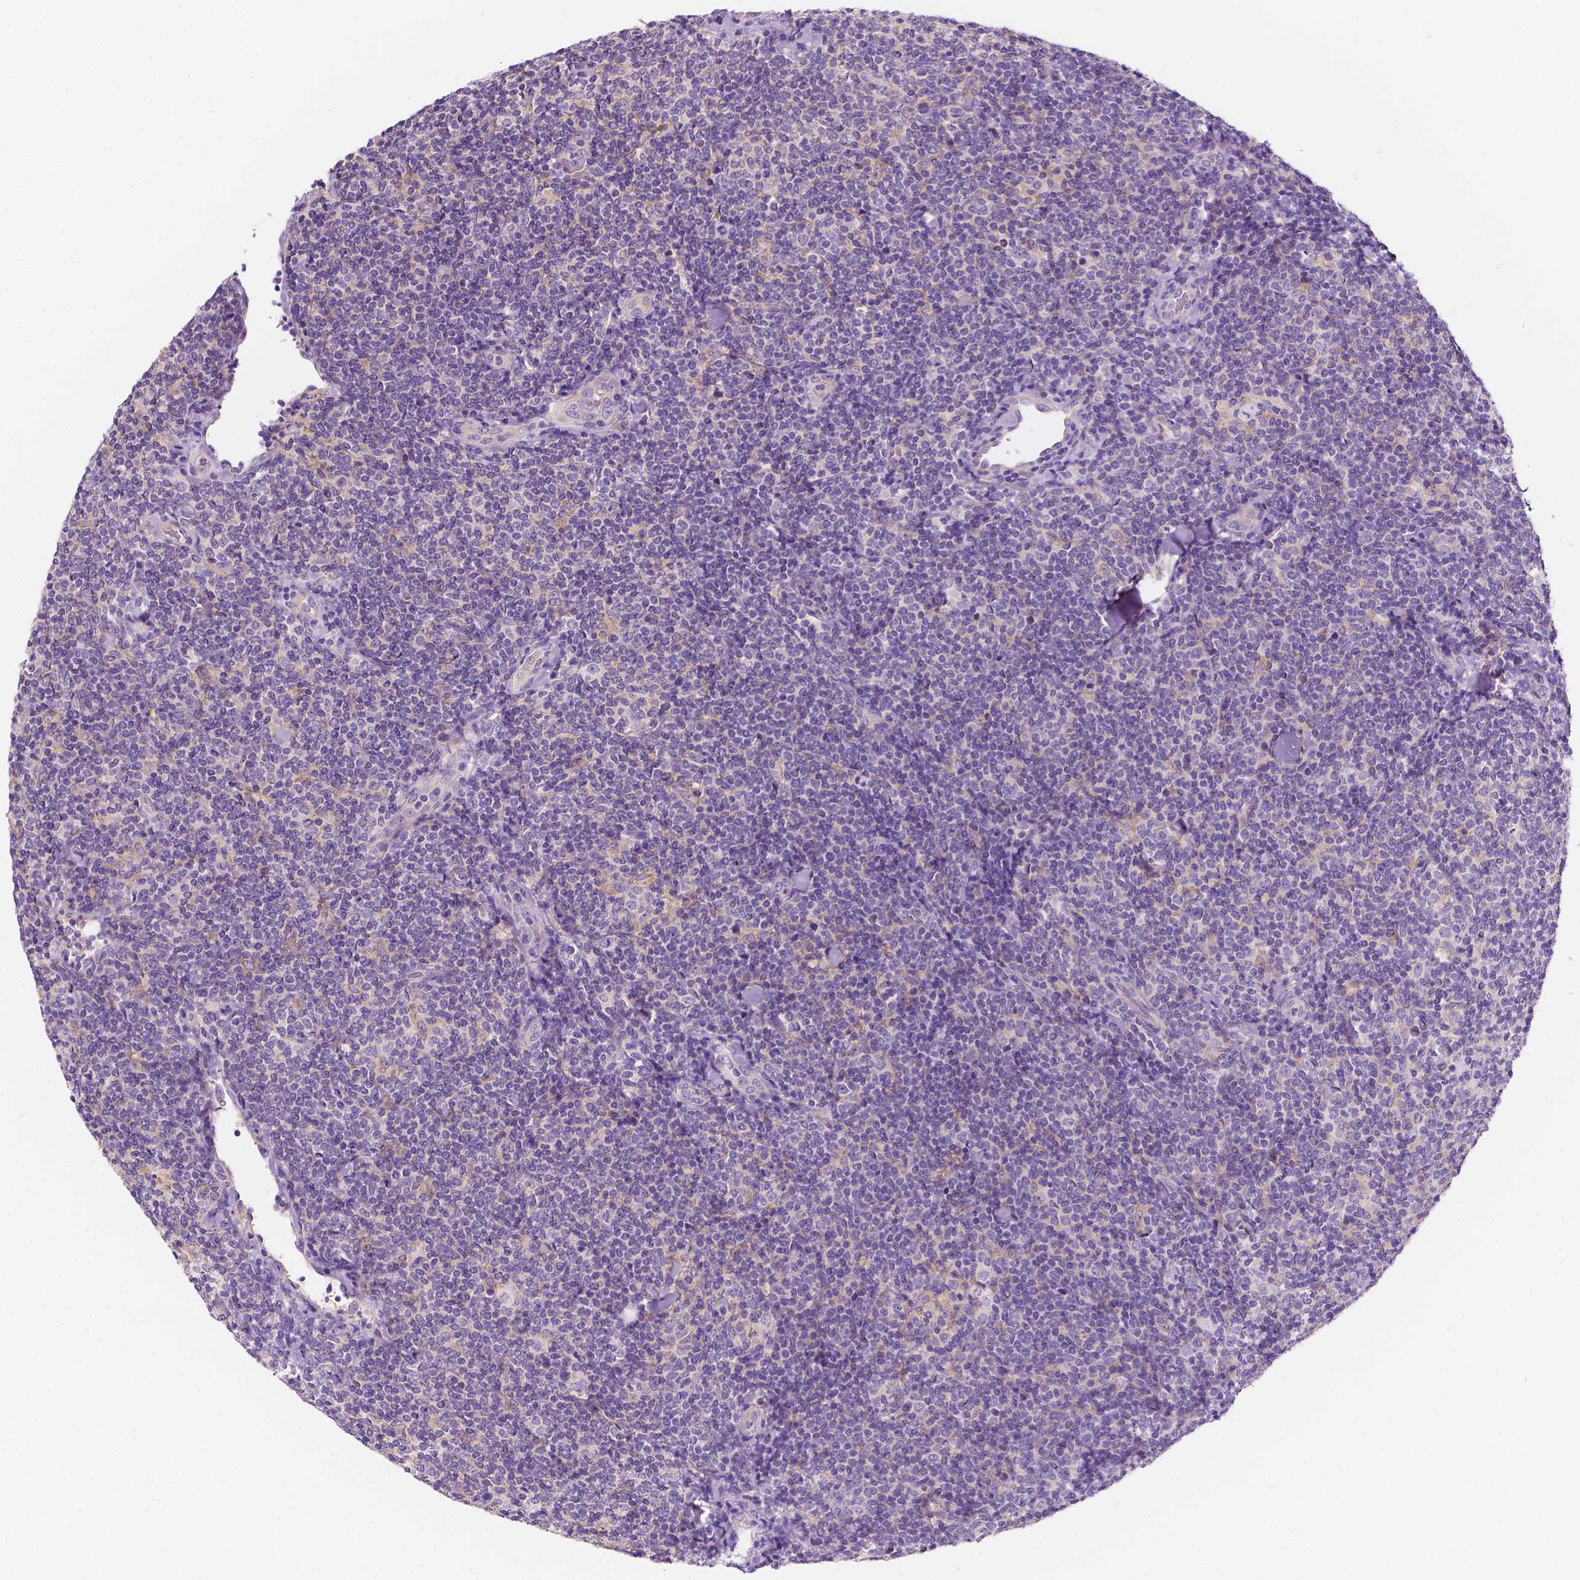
{"staining": {"intensity": "negative", "quantity": "none", "location": "none"}, "tissue": "lymphoma", "cell_type": "Tumor cells", "image_type": "cancer", "snomed": [{"axis": "morphology", "description": "Malignant lymphoma, non-Hodgkin's type, Low grade"}, {"axis": "topography", "description": "Lymph node"}], "caption": "A high-resolution micrograph shows immunohistochemistry staining of malignant lymphoma, non-Hodgkin's type (low-grade), which exhibits no significant staining in tumor cells.", "gene": "SIRT2", "patient": {"sex": "female", "age": 56}}